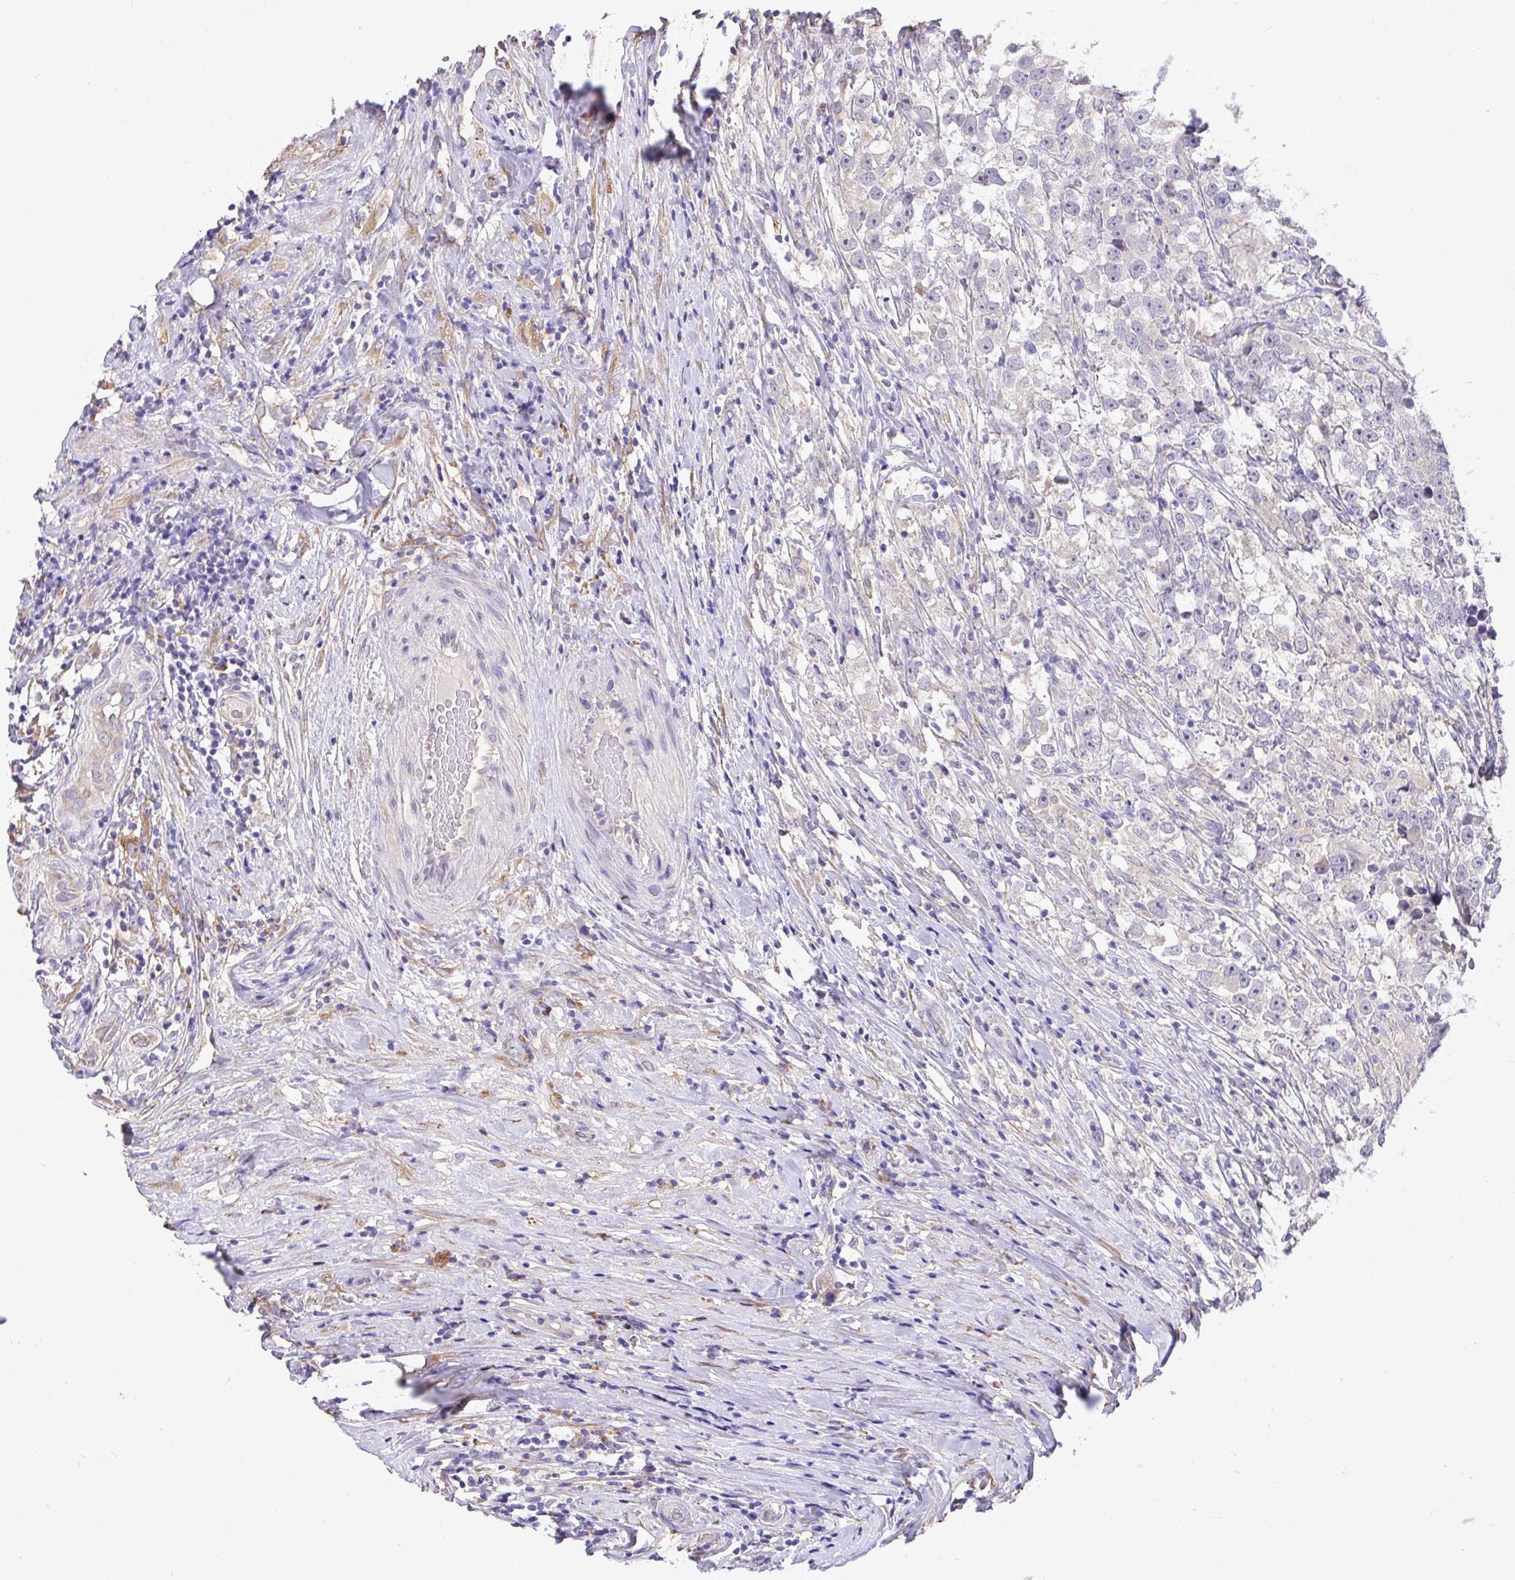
{"staining": {"intensity": "weak", "quantity": "<25%", "location": "cytoplasmic/membranous"}, "tissue": "testis cancer", "cell_type": "Tumor cells", "image_type": "cancer", "snomed": [{"axis": "morphology", "description": "Seminoma, NOS"}, {"axis": "topography", "description": "Testis"}], "caption": "DAB immunohistochemical staining of testis cancer (seminoma) displays no significant positivity in tumor cells.", "gene": "MPC2", "patient": {"sex": "male", "age": 46}}